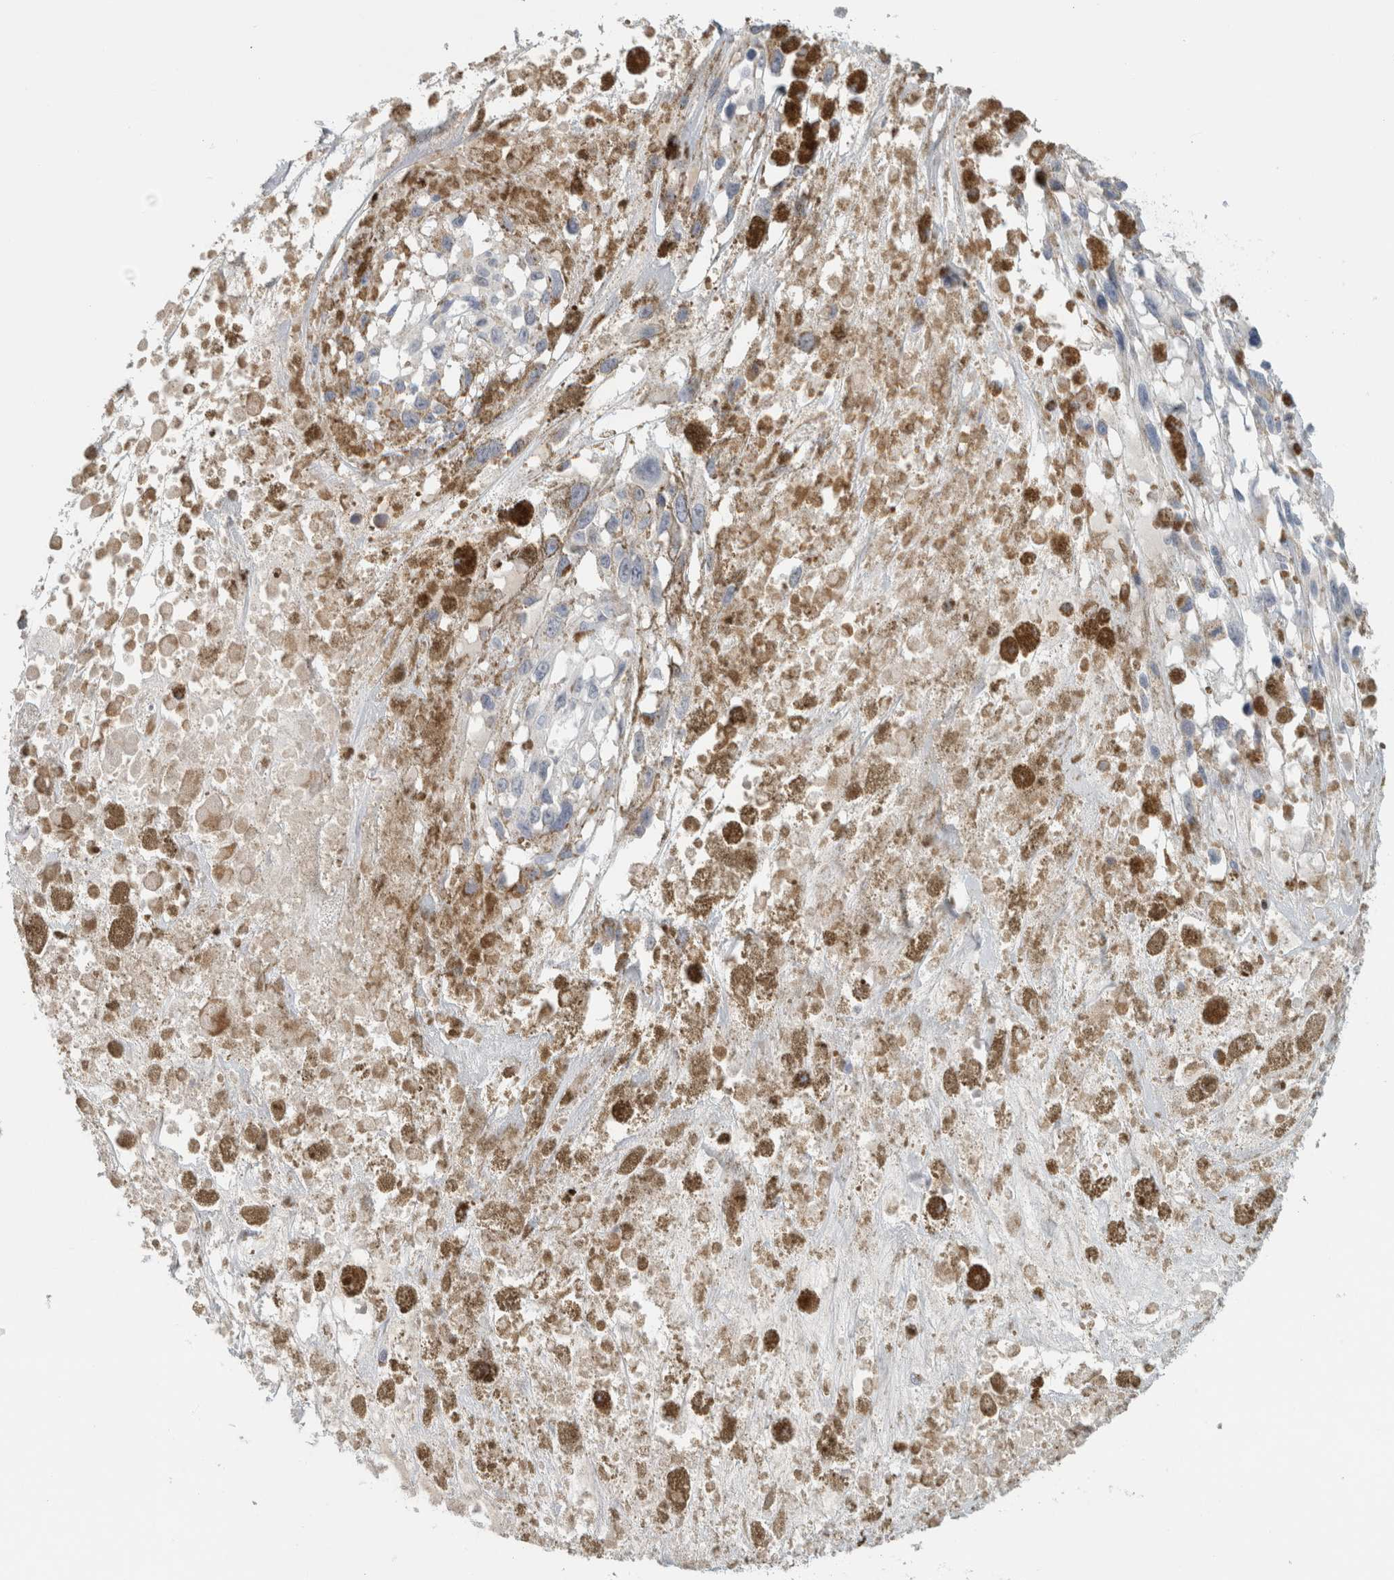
{"staining": {"intensity": "negative", "quantity": "none", "location": "none"}, "tissue": "melanoma", "cell_type": "Tumor cells", "image_type": "cancer", "snomed": [{"axis": "morphology", "description": "Malignant melanoma, Metastatic site"}, {"axis": "topography", "description": "Lymph node"}], "caption": "Melanoma stained for a protein using immunohistochemistry demonstrates no staining tumor cells.", "gene": "TSPAN8", "patient": {"sex": "male", "age": 59}}